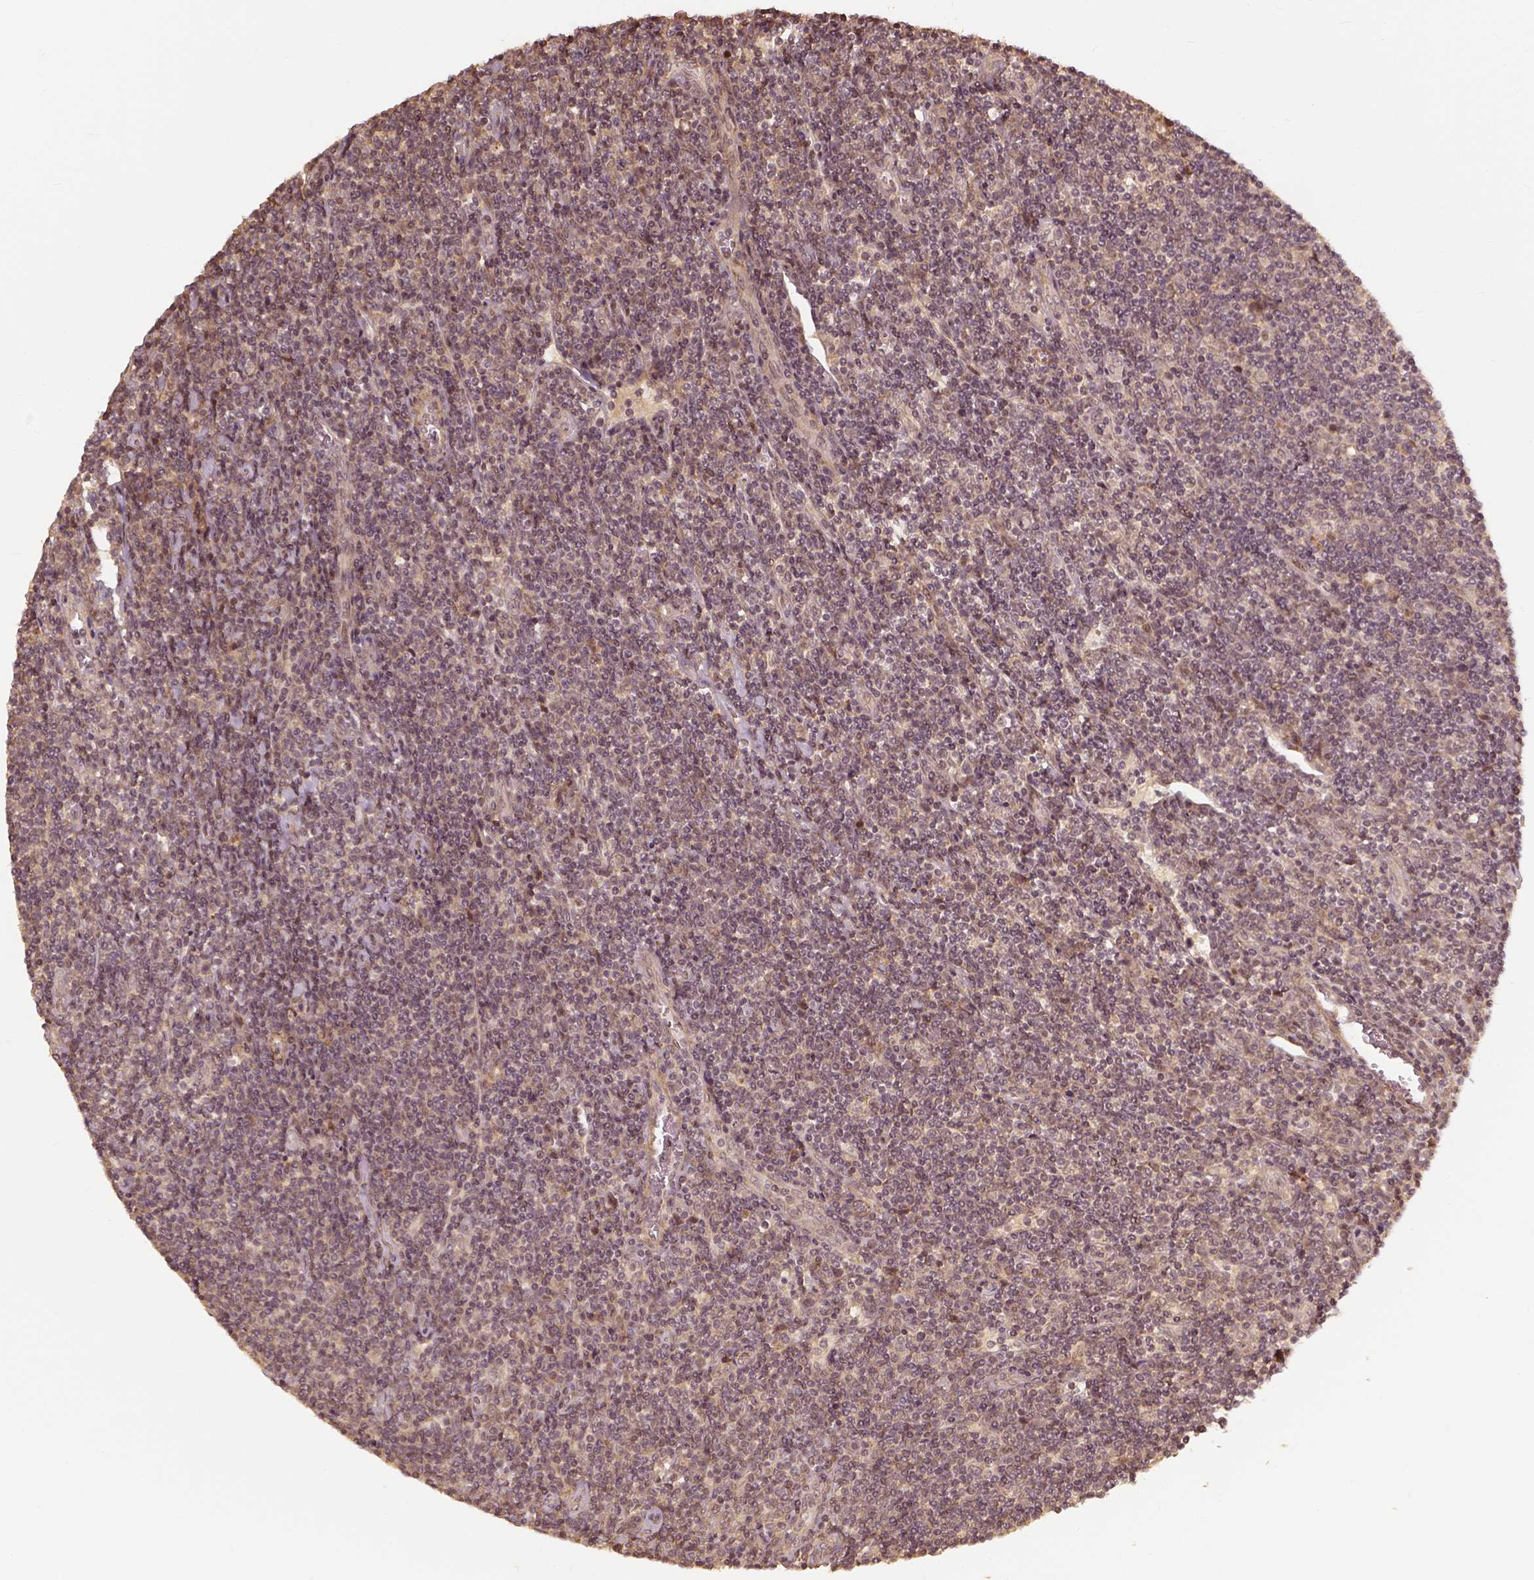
{"staining": {"intensity": "negative", "quantity": "none", "location": "none"}, "tissue": "lymphoma", "cell_type": "Tumor cells", "image_type": "cancer", "snomed": [{"axis": "morphology", "description": "Hodgkin's disease, NOS"}, {"axis": "topography", "description": "Lymph node"}], "caption": "Human lymphoma stained for a protein using immunohistochemistry (IHC) shows no staining in tumor cells.", "gene": "VEGFA", "patient": {"sex": "male", "age": 40}}